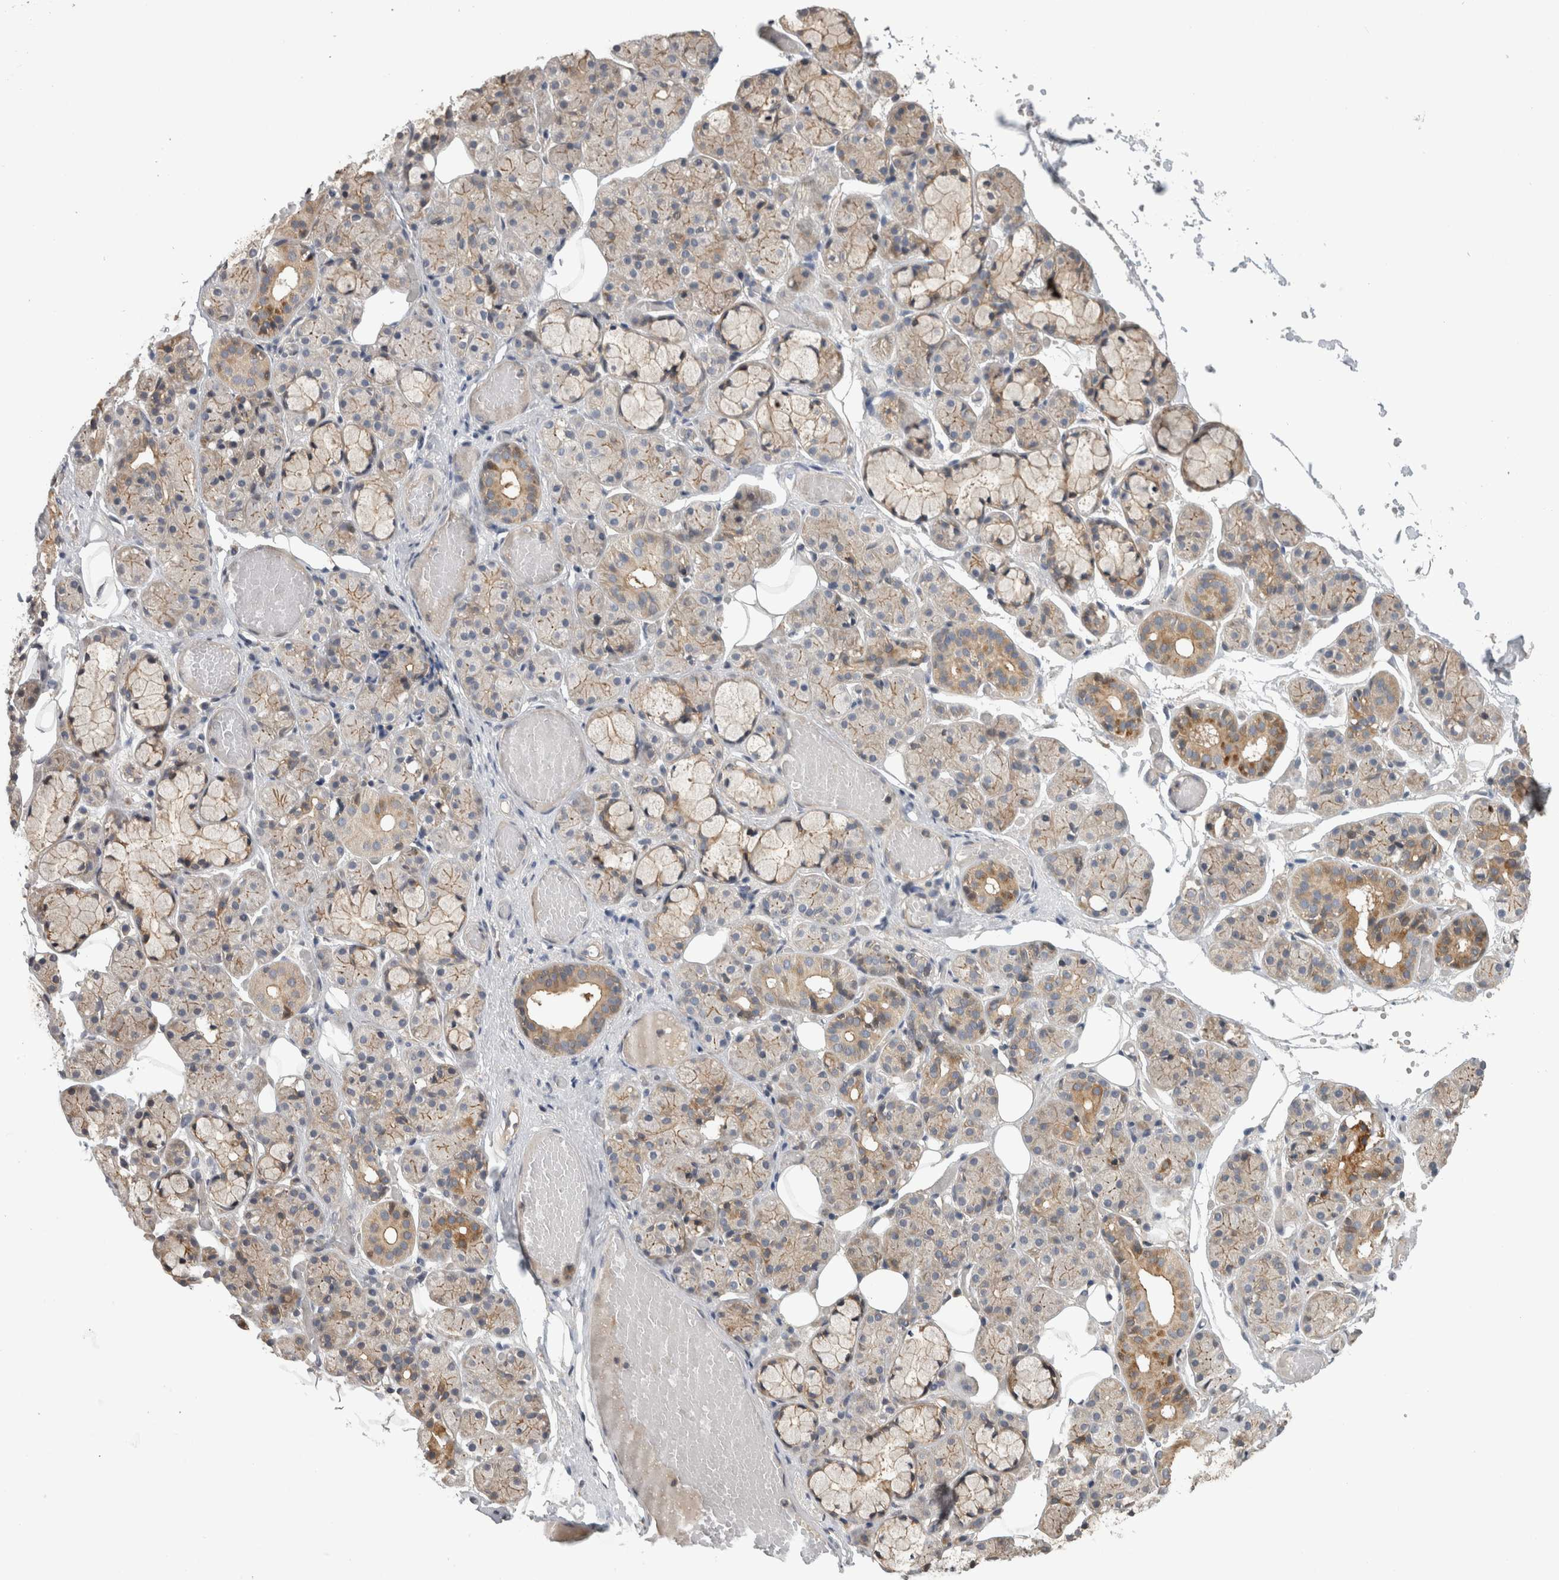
{"staining": {"intensity": "moderate", "quantity": "25%-75%", "location": "cytoplasmic/membranous"}, "tissue": "salivary gland", "cell_type": "Glandular cells", "image_type": "normal", "snomed": [{"axis": "morphology", "description": "Normal tissue, NOS"}, {"axis": "topography", "description": "Salivary gland"}], "caption": "Immunohistochemistry of normal human salivary gland reveals medium levels of moderate cytoplasmic/membranous expression in approximately 25%-75% of glandular cells.", "gene": "PARP6", "patient": {"sex": "male", "age": 63}}